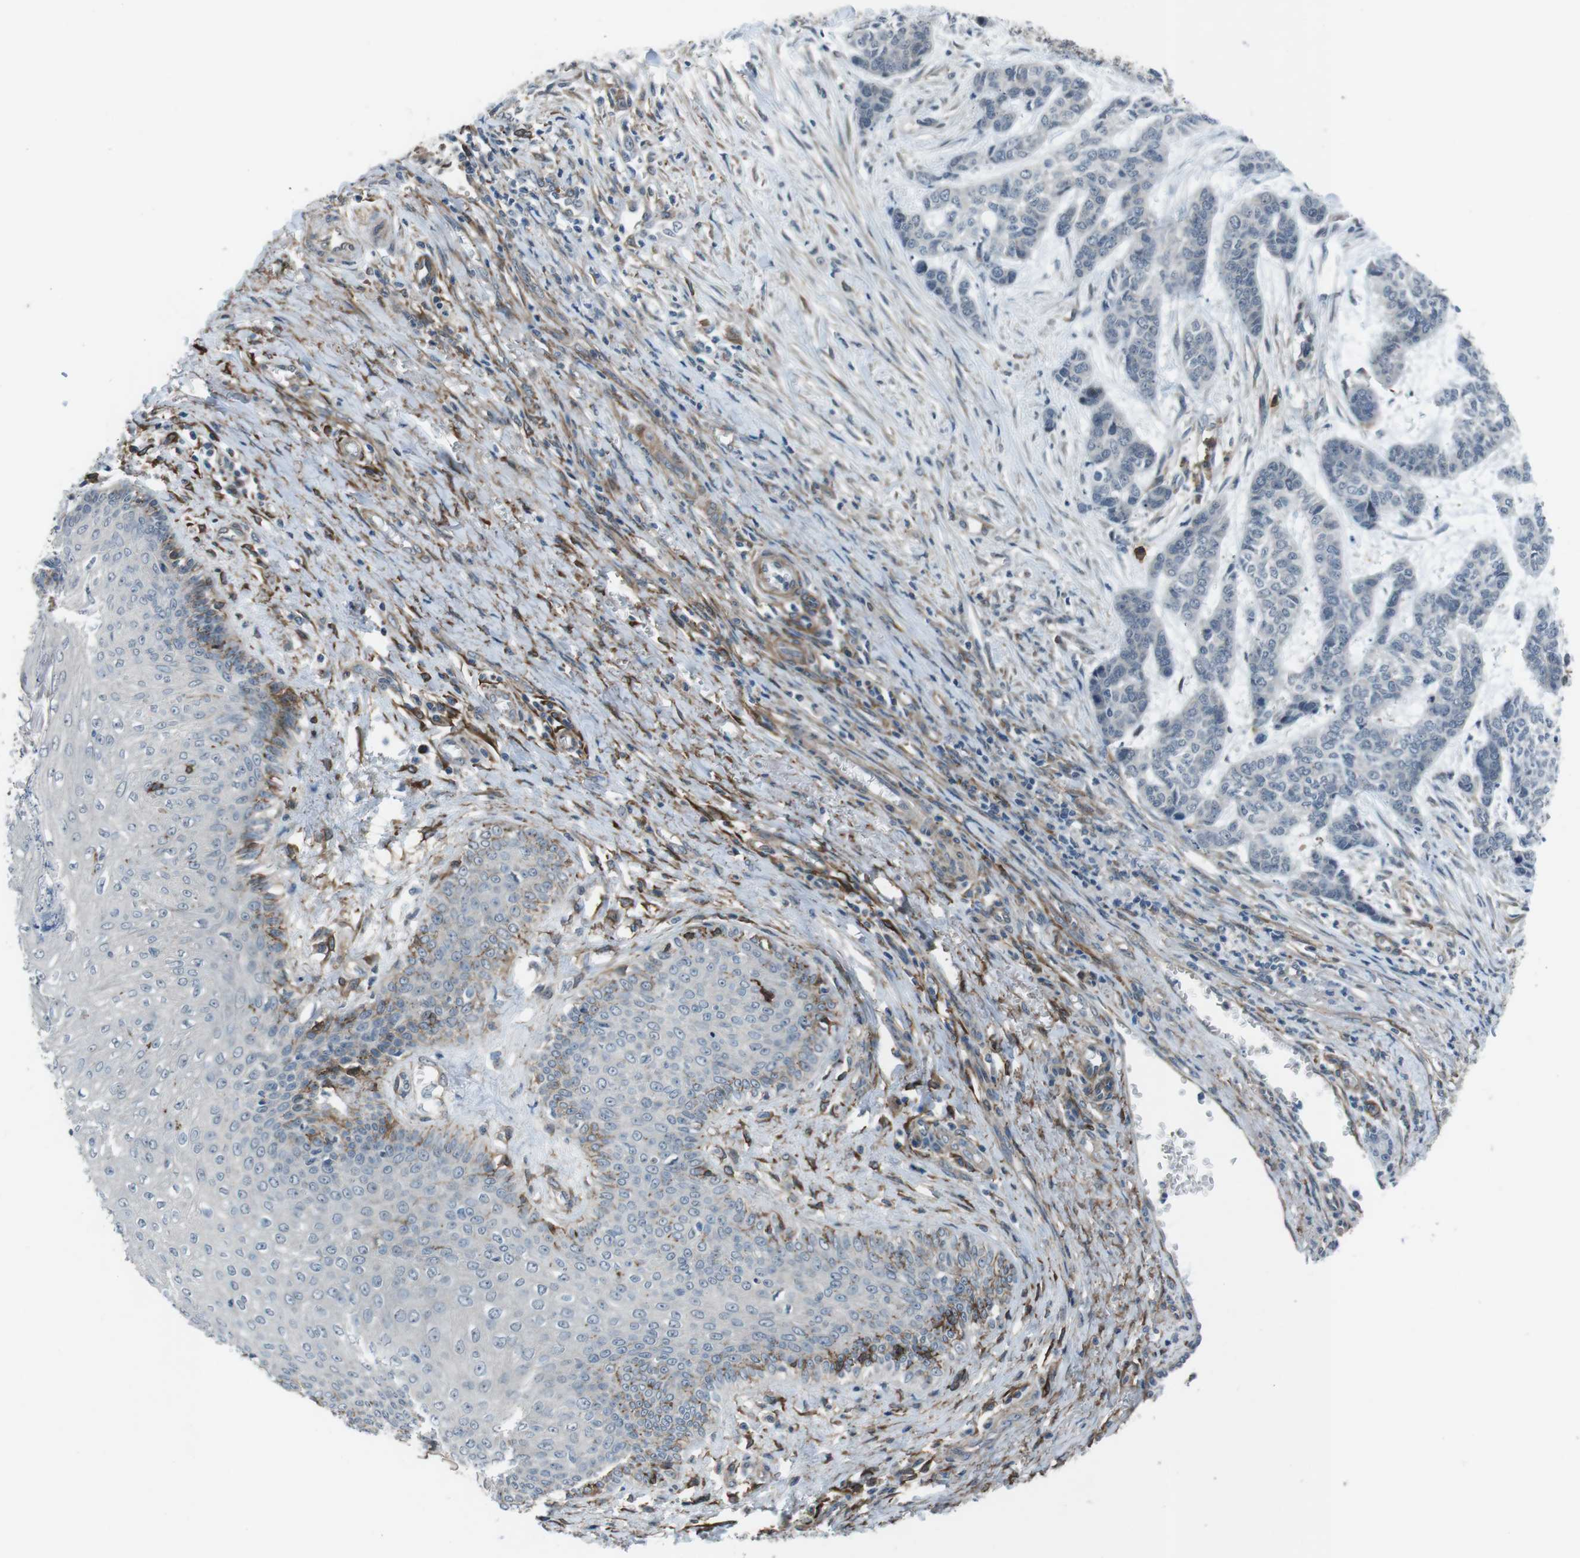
{"staining": {"intensity": "moderate", "quantity": "<25%", "location": "cytoplasmic/membranous"}, "tissue": "skin cancer", "cell_type": "Tumor cells", "image_type": "cancer", "snomed": [{"axis": "morphology", "description": "Basal cell carcinoma"}, {"axis": "topography", "description": "Skin"}], "caption": "High-power microscopy captured an IHC image of skin cancer (basal cell carcinoma), revealing moderate cytoplasmic/membranous expression in about <25% of tumor cells. (DAB (3,3'-diaminobenzidine) = brown stain, brightfield microscopy at high magnification).", "gene": "ANK2", "patient": {"sex": "female", "age": 64}}